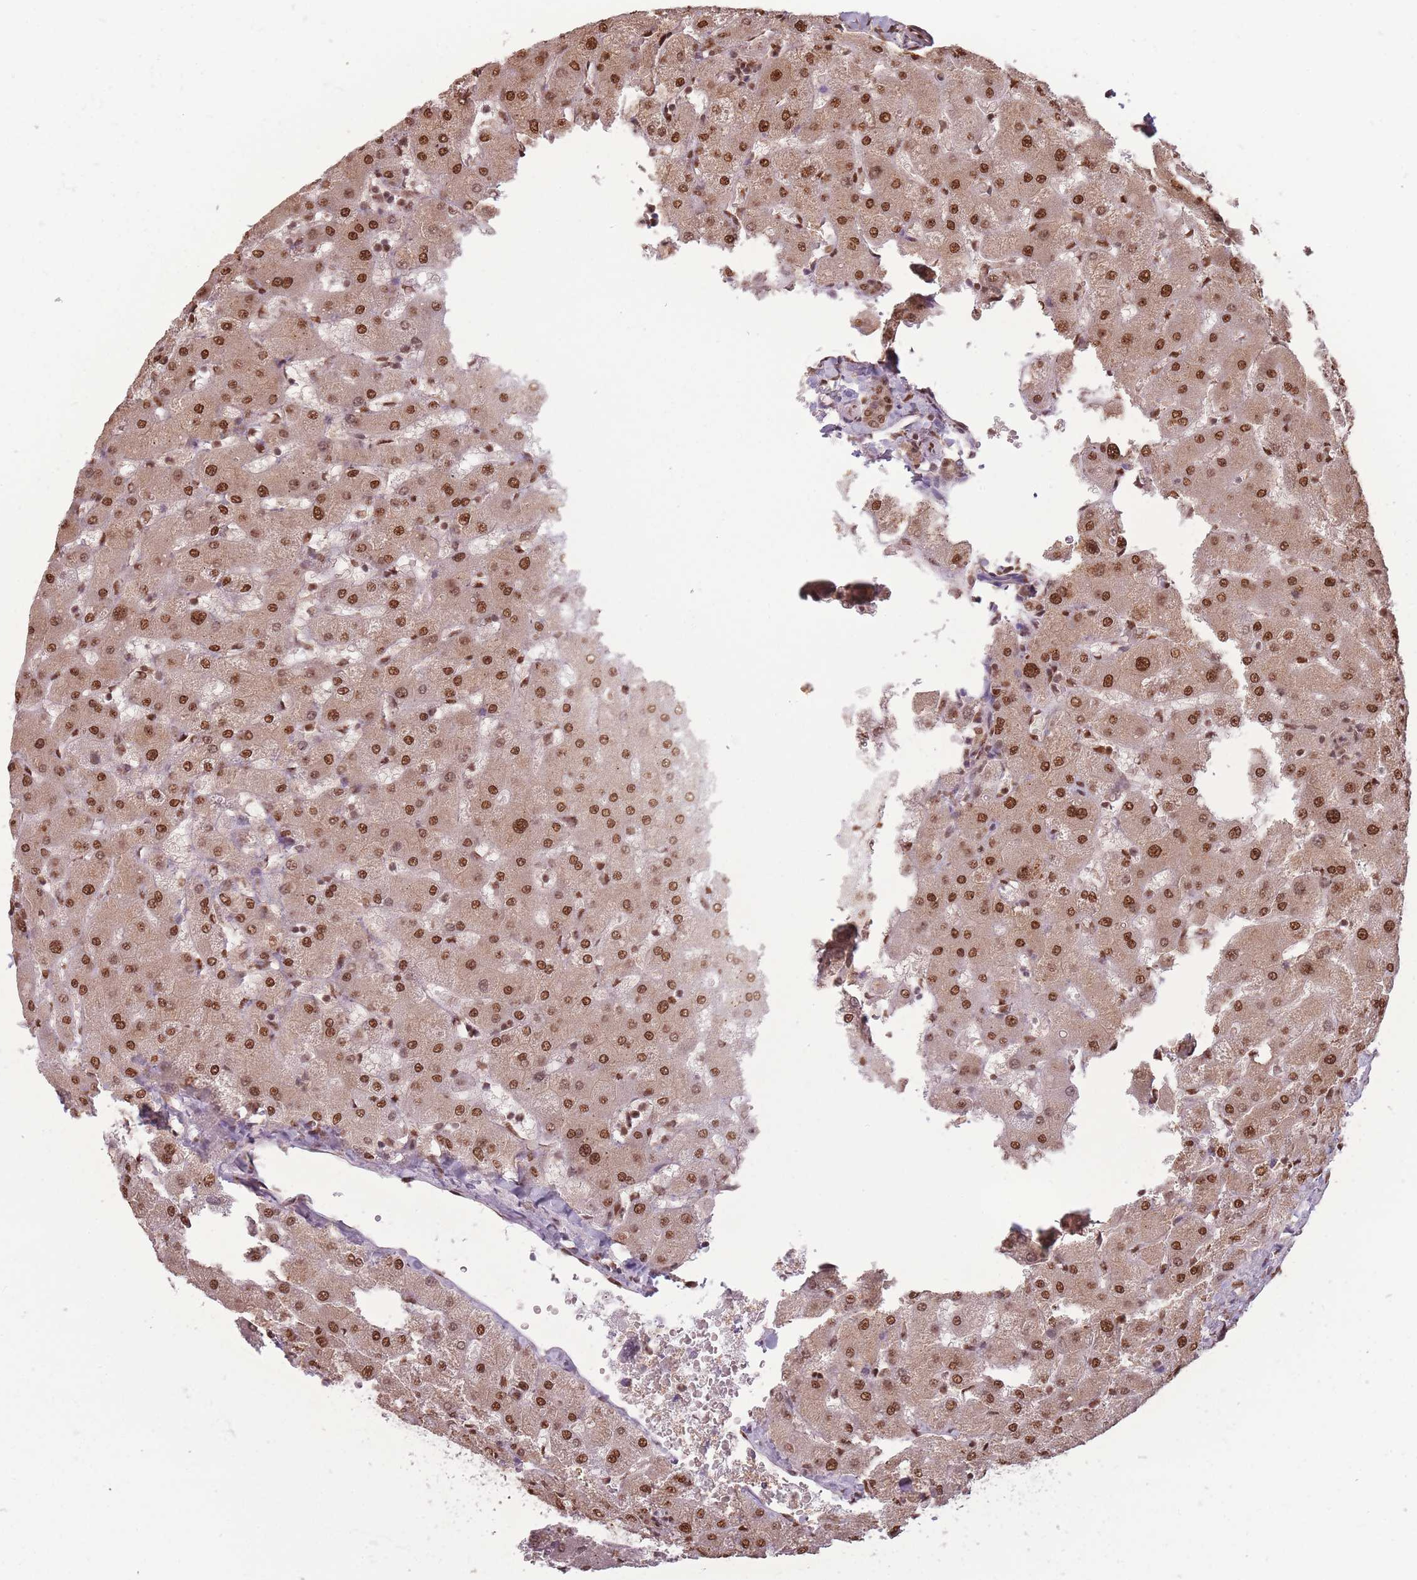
{"staining": {"intensity": "moderate", "quantity": ">75%", "location": "nuclear"}, "tissue": "liver", "cell_type": "Cholangiocytes", "image_type": "normal", "snomed": [{"axis": "morphology", "description": "Normal tissue, NOS"}, {"axis": "topography", "description": "Liver"}], "caption": "Cholangiocytes display medium levels of moderate nuclear expression in about >75% of cells in normal human liver.", "gene": "RPS27A", "patient": {"sex": "female", "age": 63}}